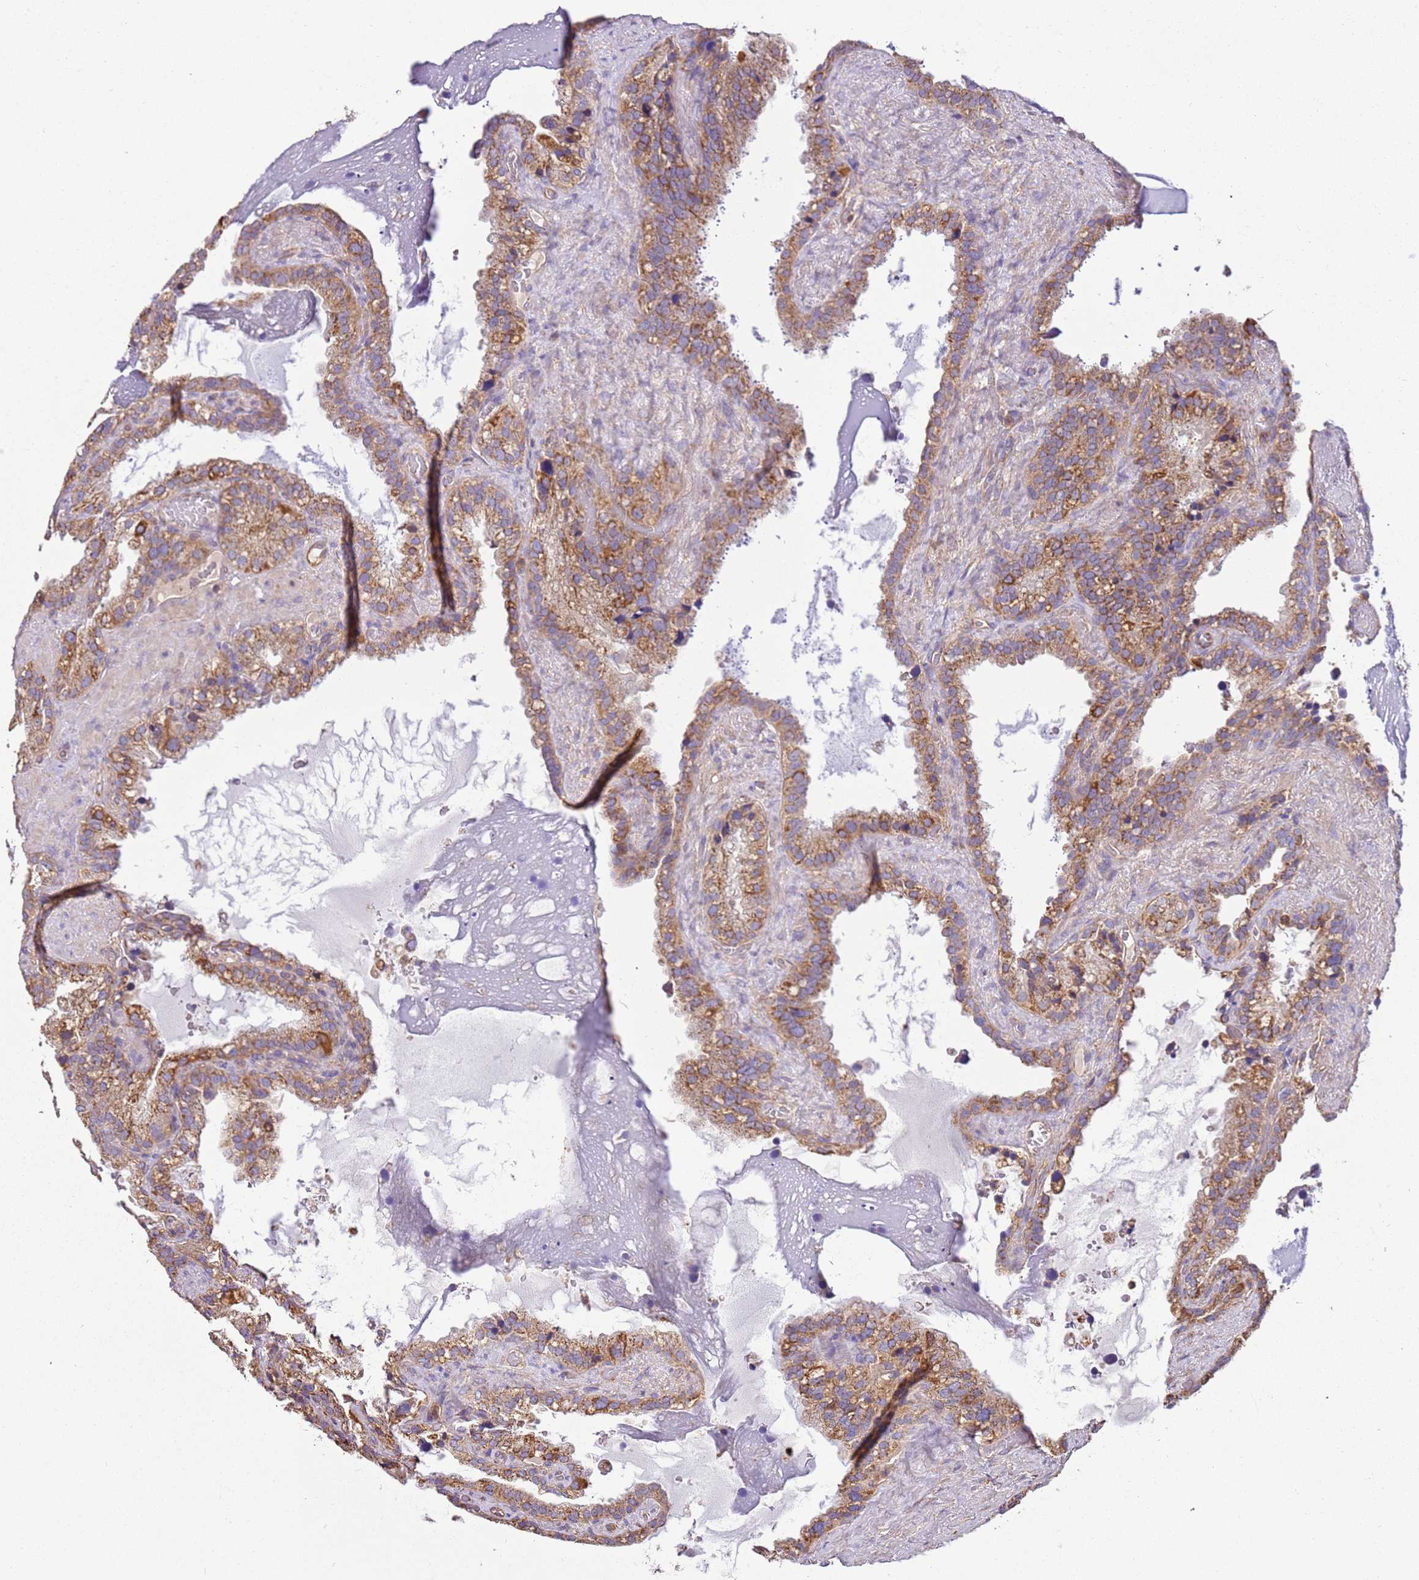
{"staining": {"intensity": "moderate", "quantity": ">75%", "location": "cytoplasmic/membranous"}, "tissue": "seminal vesicle", "cell_type": "Glandular cells", "image_type": "normal", "snomed": [{"axis": "morphology", "description": "Normal tissue, NOS"}, {"axis": "topography", "description": "Prostate"}, {"axis": "topography", "description": "Seminal veicle"}], "caption": "Immunohistochemistry (DAB (3,3'-diaminobenzidine)) staining of benign seminal vesicle shows moderate cytoplasmic/membranous protein positivity in approximately >75% of glandular cells. The staining was performed using DAB (3,3'-diaminobenzidine) to visualize the protein expression in brown, while the nuclei were stained in blue with hematoxylin (Magnification: 20x).", "gene": "RMND5A", "patient": {"sex": "male", "age": 68}}